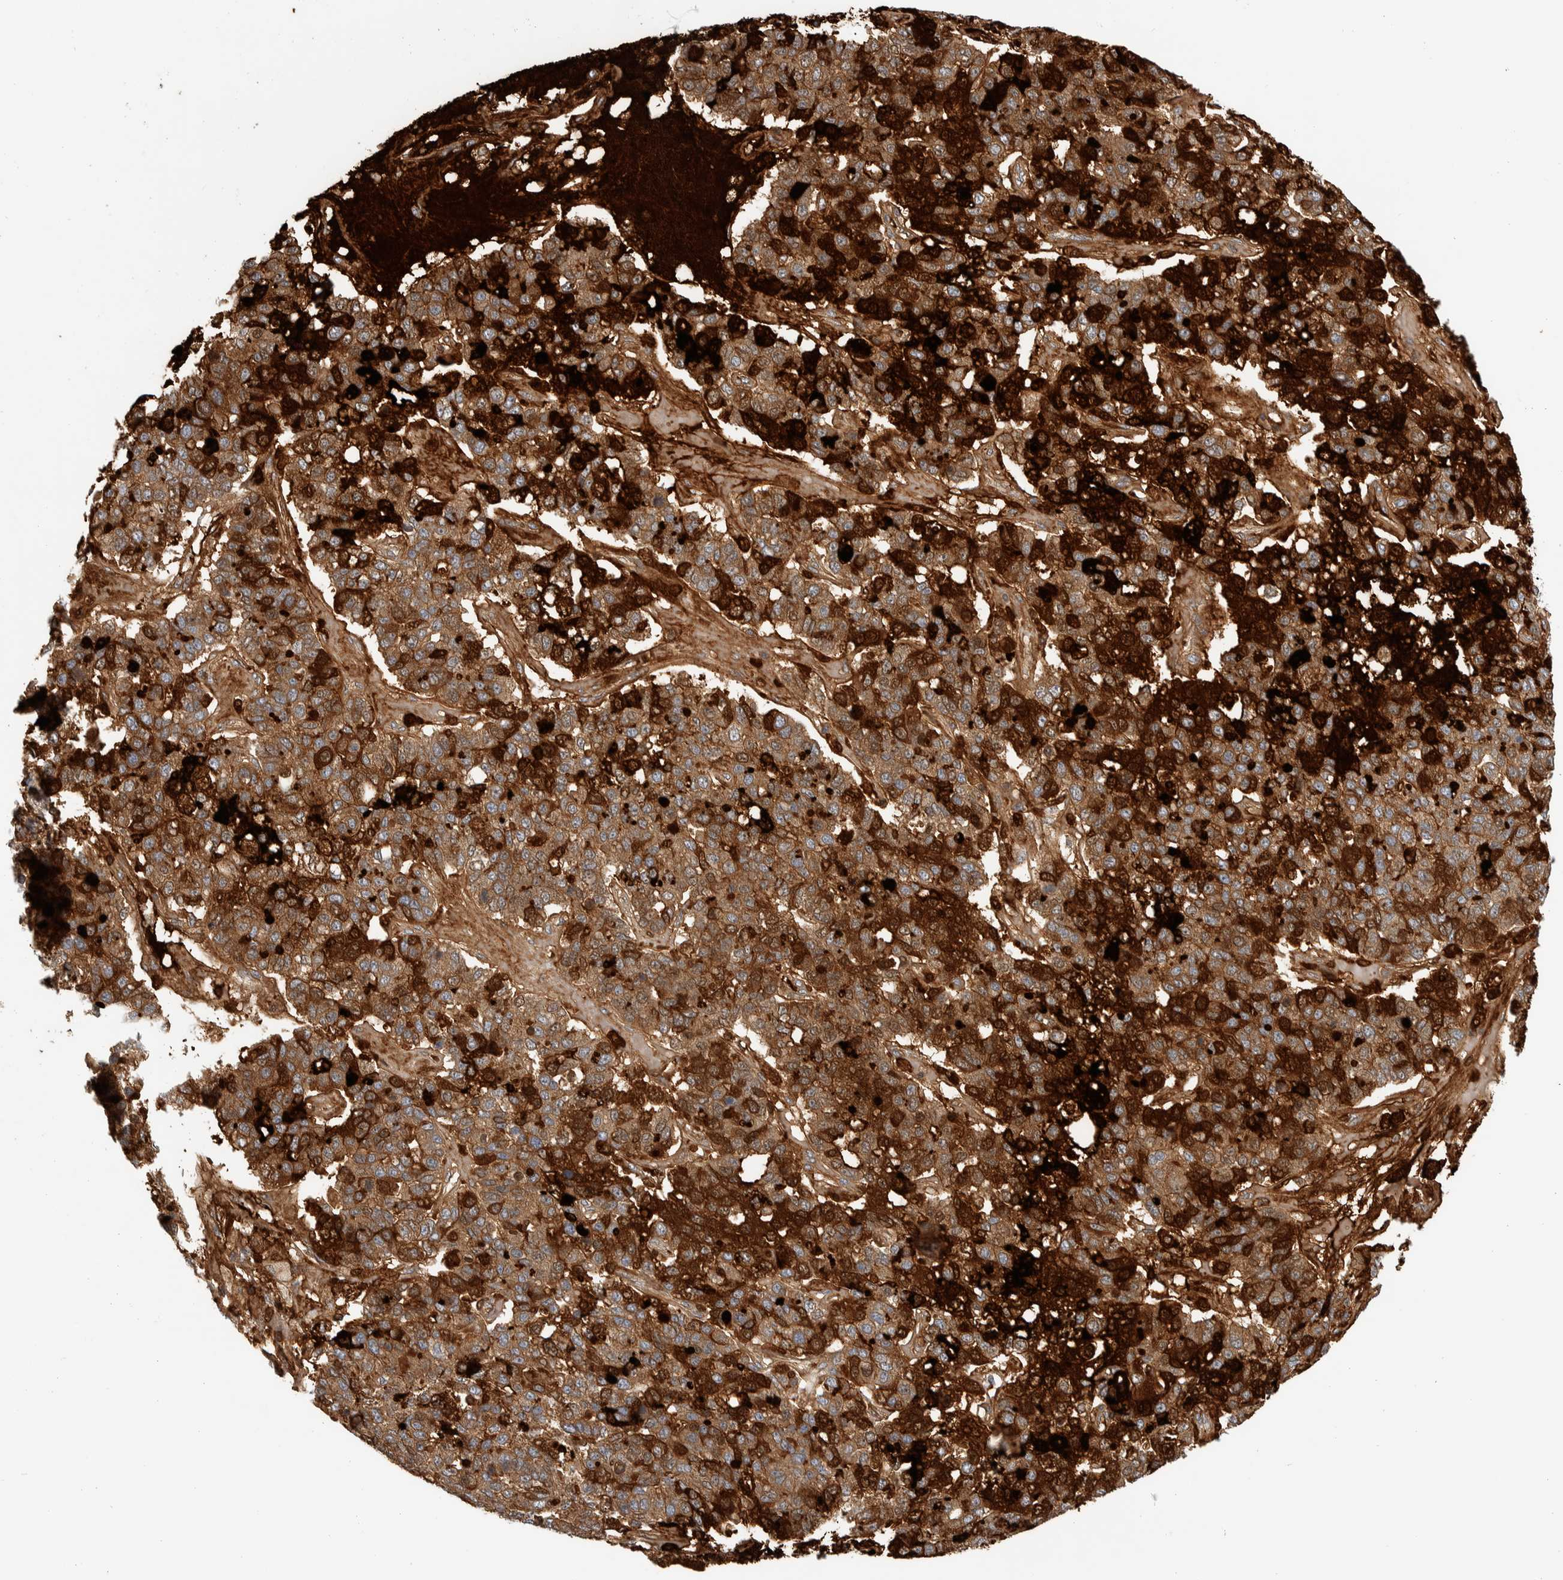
{"staining": {"intensity": "strong", "quantity": "25%-75%", "location": "cytoplasmic/membranous"}, "tissue": "pancreatic cancer", "cell_type": "Tumor cells", "image_type": "cancer", "snomed": [{"axis": "morphology", "description": "Adenocarcinoma, NOS"}, {"axis": "topography", "description": "Pancreas"}], "caption": "A high amount of strong cytoplasmic/membranous positivity is seen in about 25%-75% of tumor cells in pancreatic adenocarcinoma tissue. (IHC, brightfield microscopy, high magnification).", "gene": "AFP", "patient": {"sex": "female", "age": 61}}